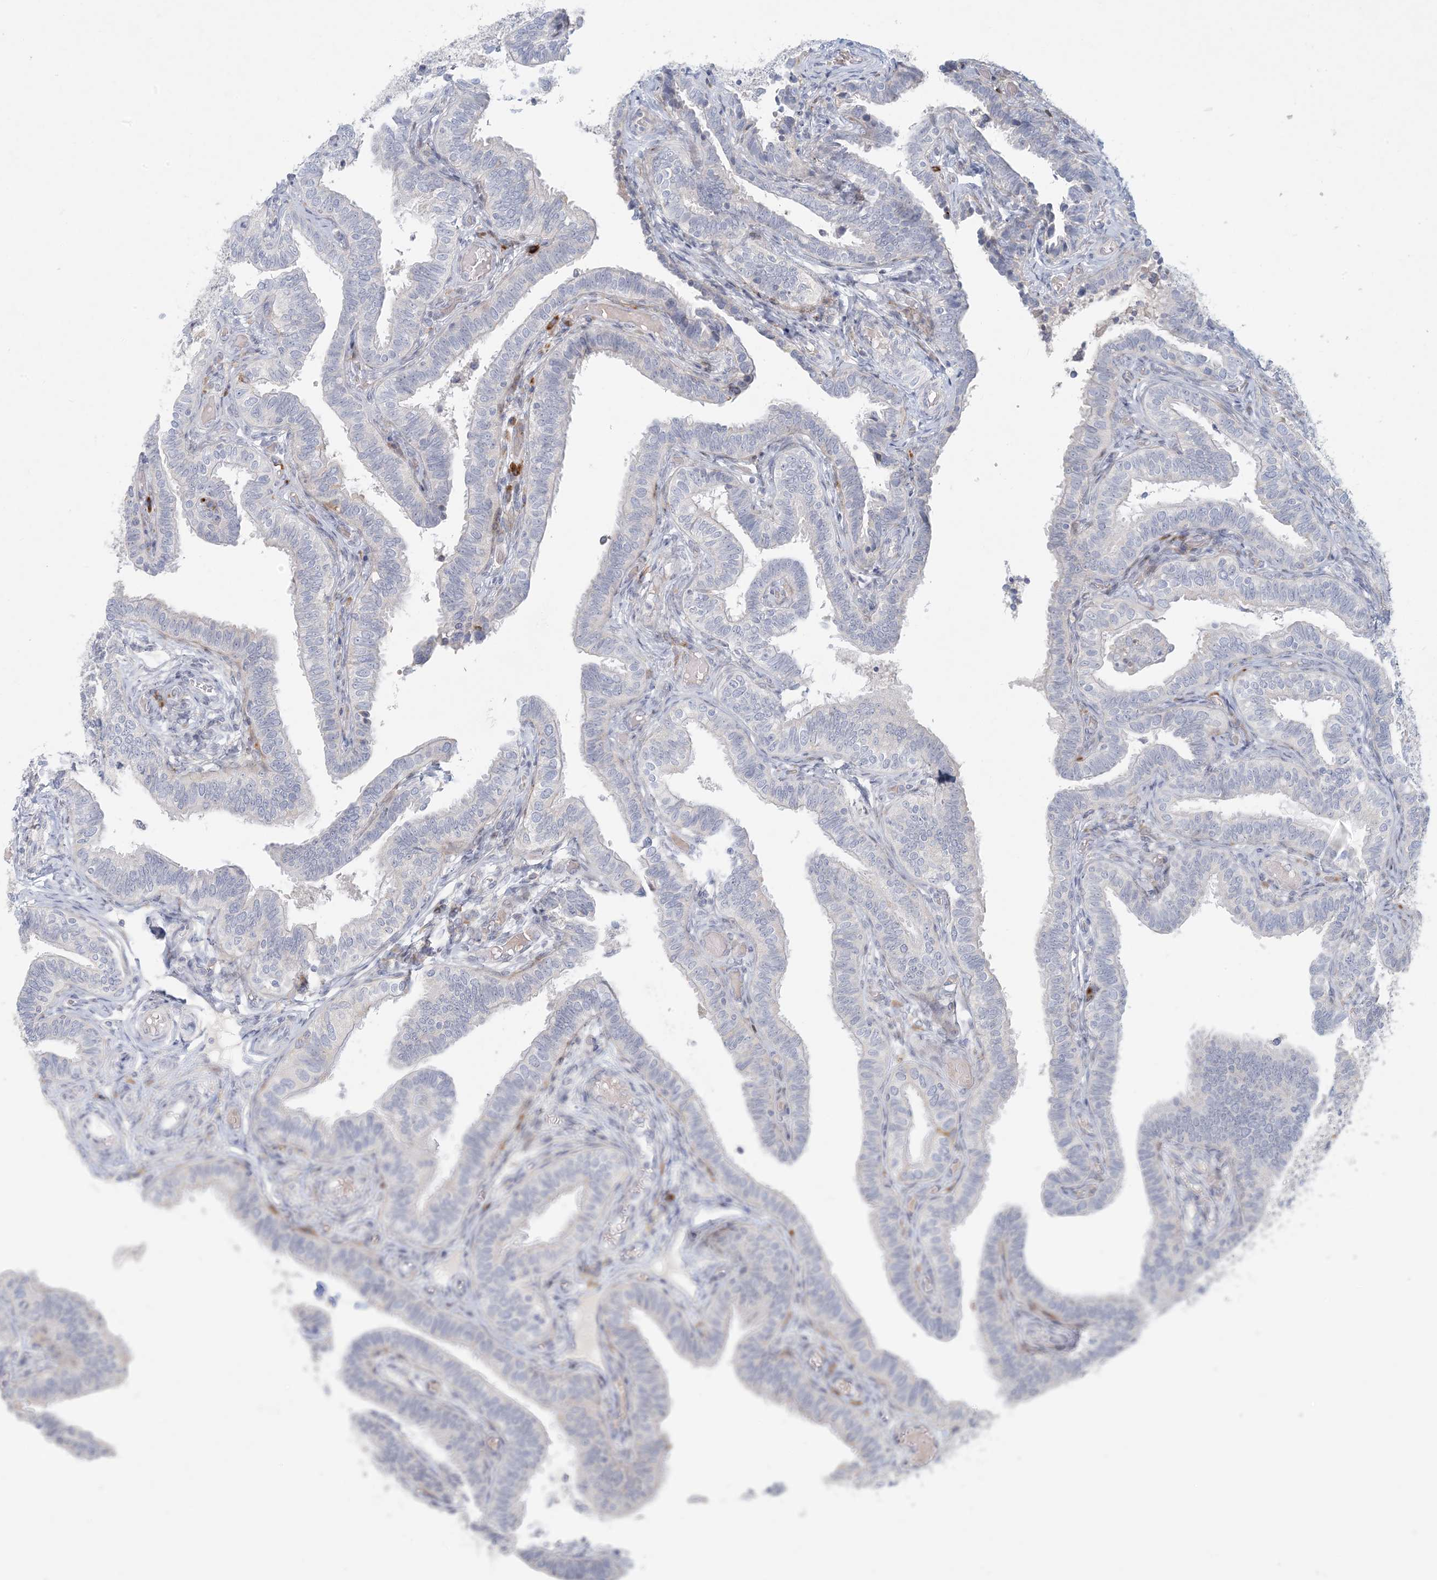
{"staining": {"intensity": "negative", "quantity": "none", "location": "none"}, "tissue": "fallopian tube", "cell_type": "Glandular cells", "image_type": "normal", "snomed": [{"axis": "morphology", "description": "Normal tissue, NOS"}, {"axis": "topography", "description": "Fallopian tube"}], "caption": "Immunohistochemistry (IHC) of normal human fallopian tube demonstrates no staining in glandular cells. Nuclei are stained in blue.", "gene": "ZNF385D", "patient": {"sex": "female", "age": 39}}